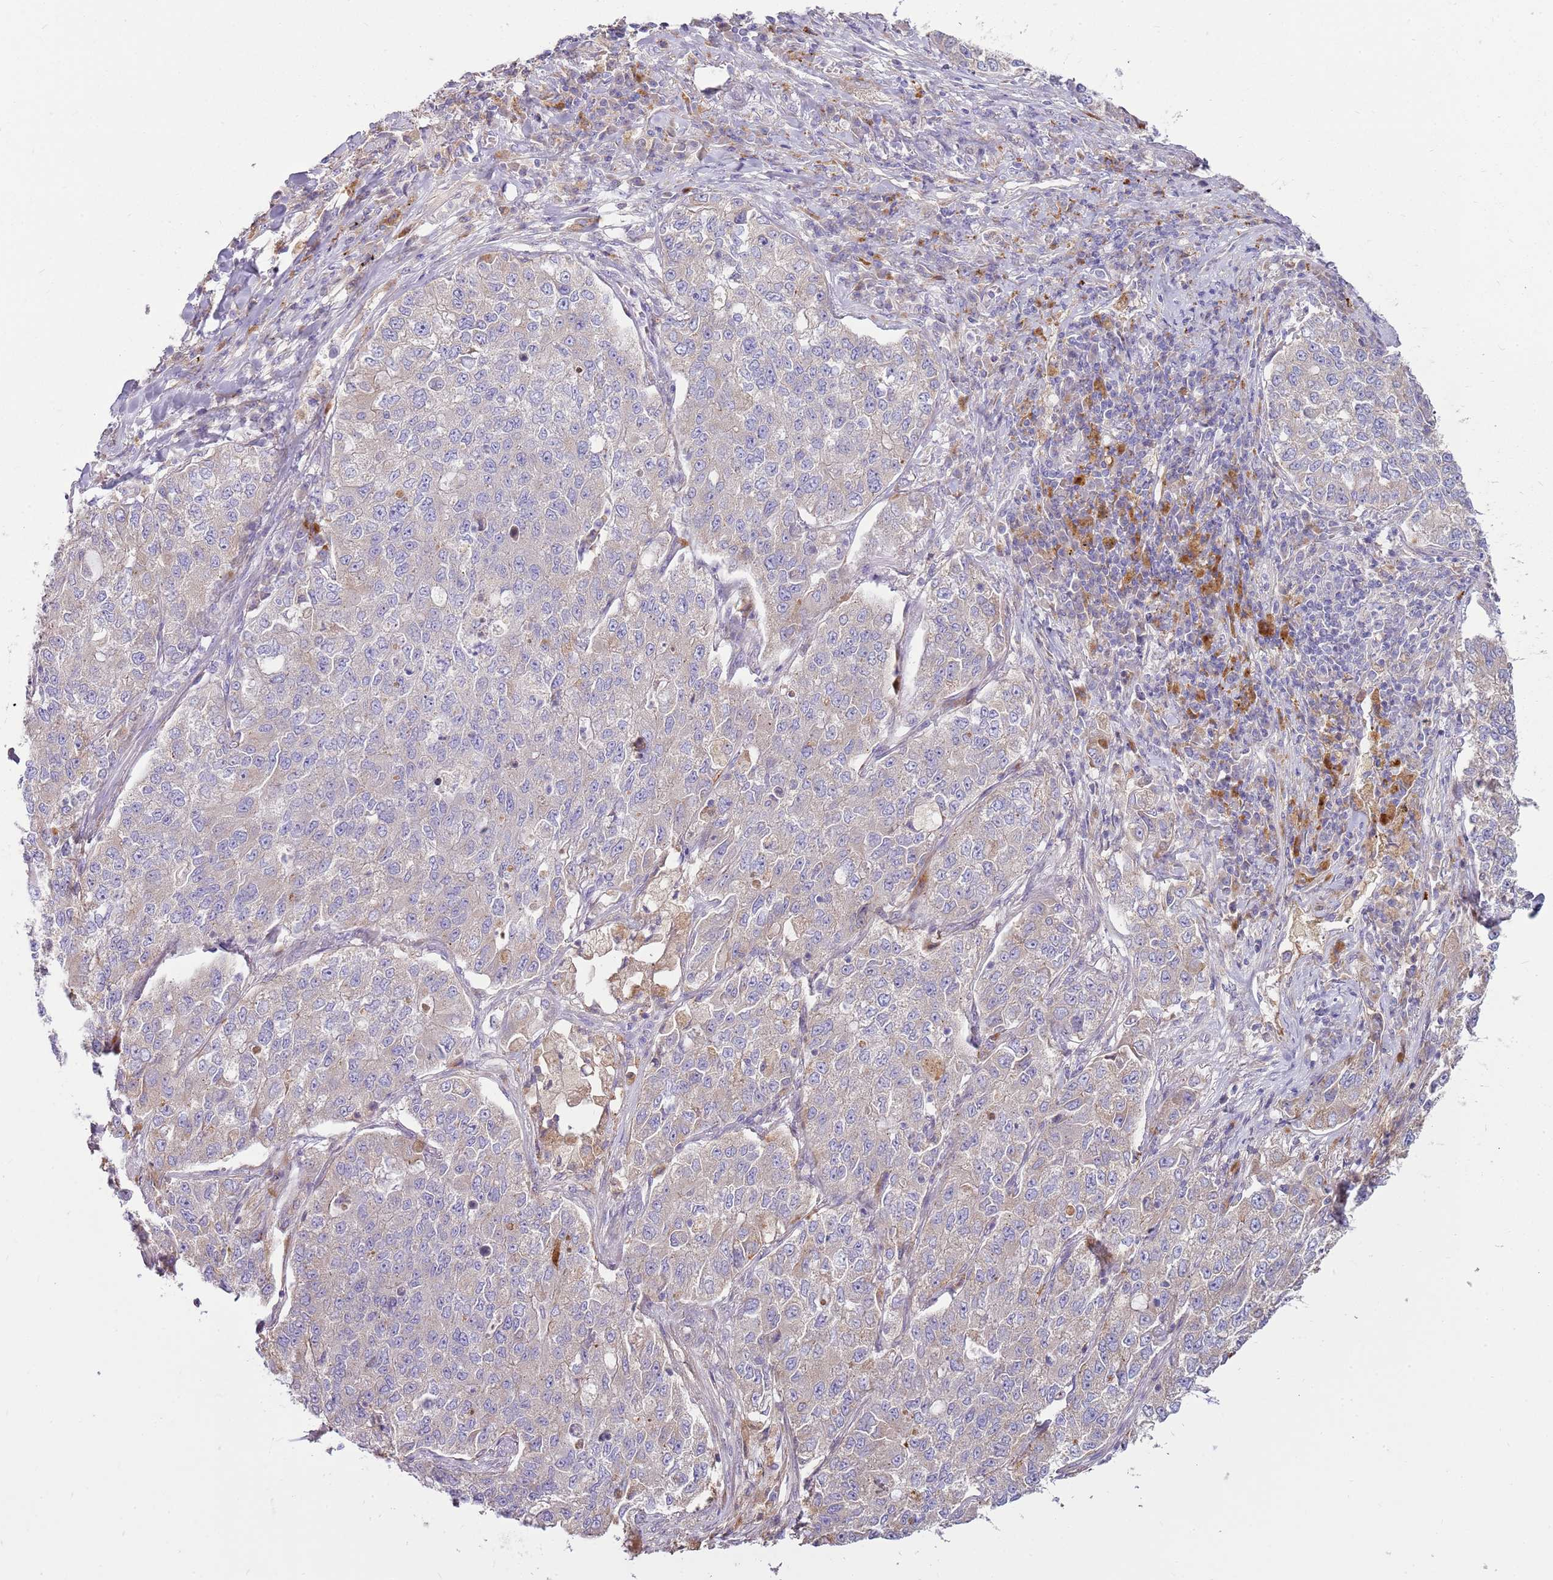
{"staining": {"intensity": "weak", "quantity": "<25%", "location": "cytoplasmic/membranous"}, "tissue": "lung cancer", "cell_type": "Tumor cells", "image_type": "cancer", "snomed": [{"axis": "morphology", "description": "Adenocarcinoma, NOS"}, {"axis": "topography", "description": "Lung"}], "caption": "This is an IHC histopathology image of adenocarcinoma (lung). There is no positivity in tumor cells.", "gene": "EMC1", "patient": {"sex": "male", "age": 49}}